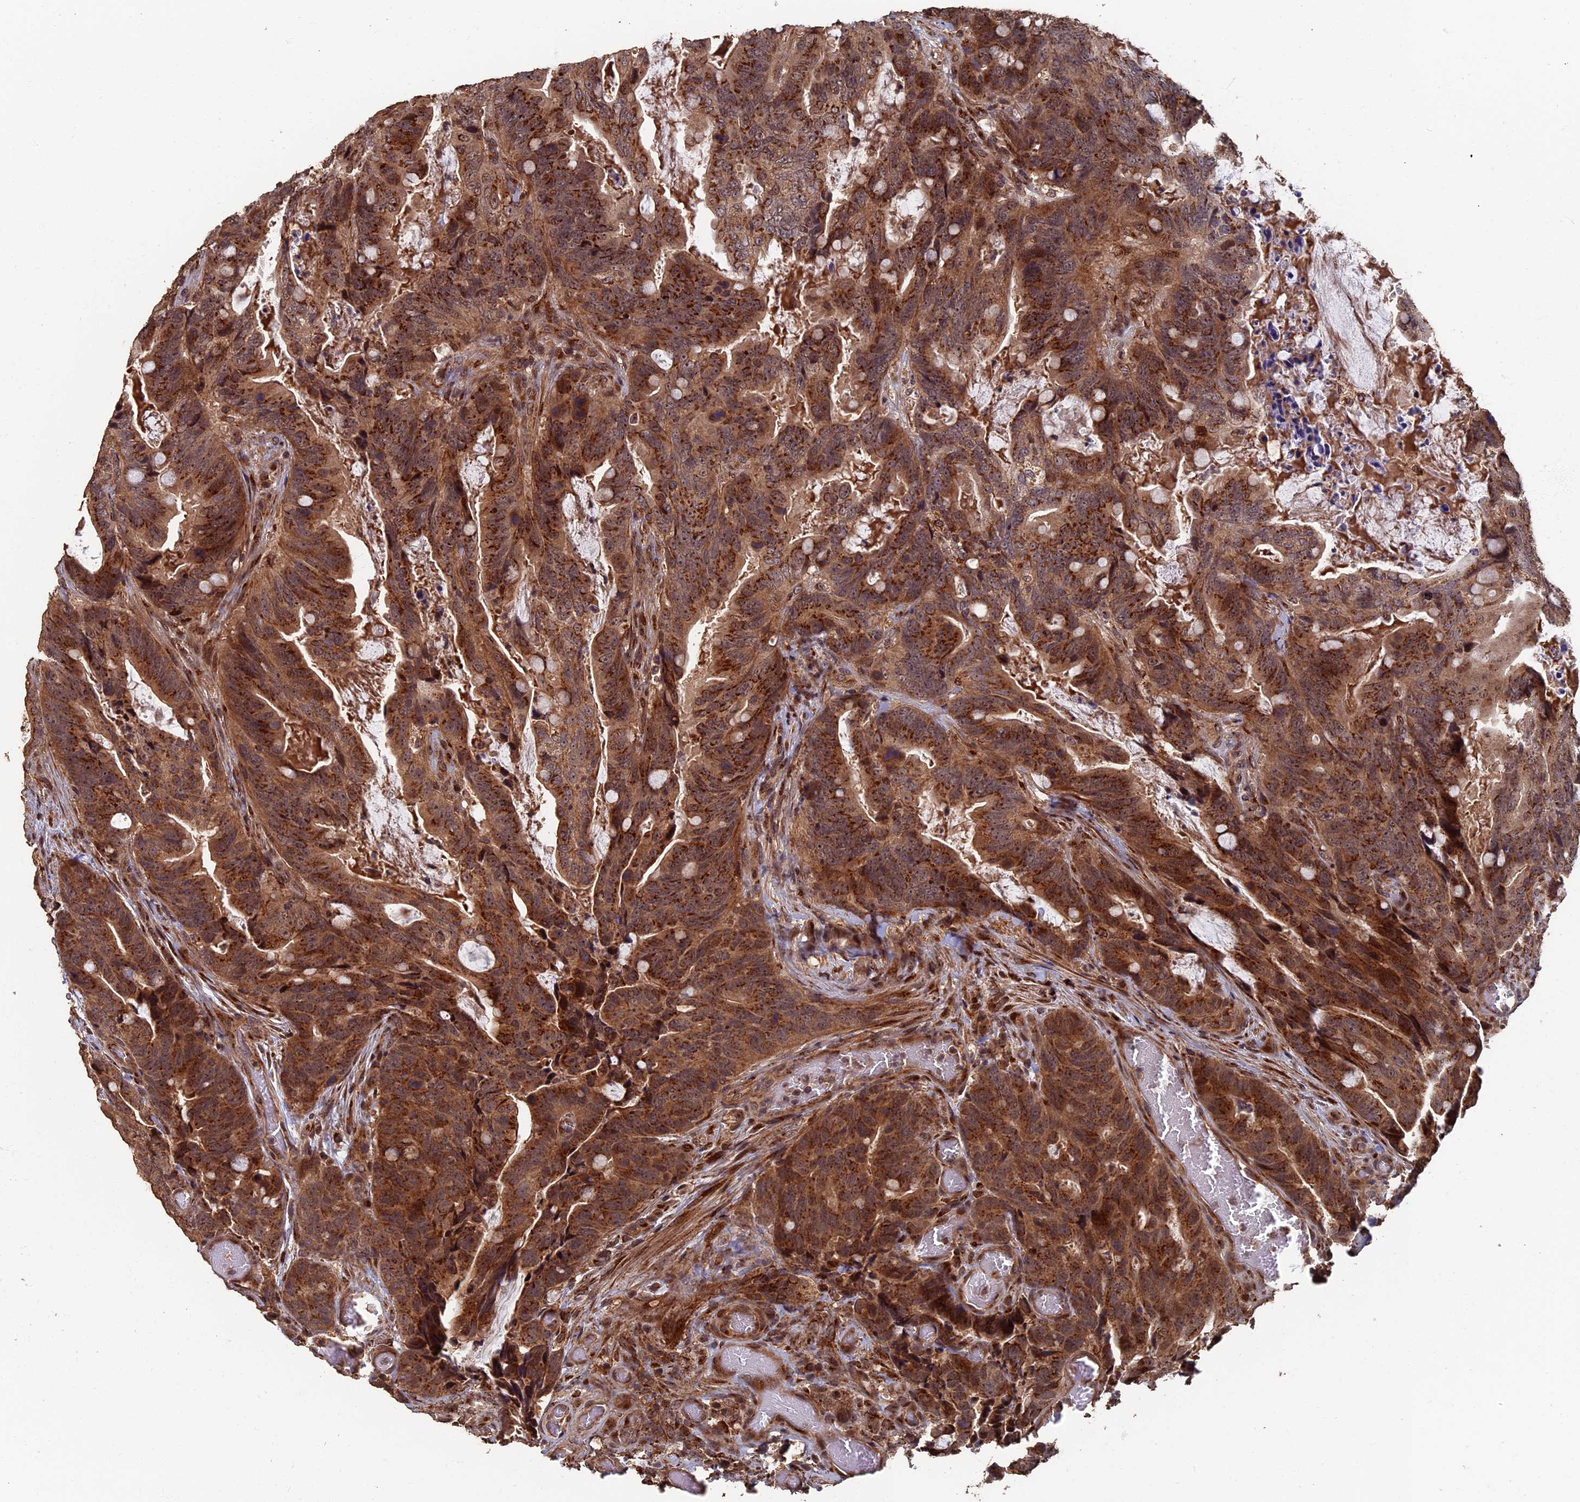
{"staining": {"intensity": "strong", "quantity": ">75%", "location": "cytoplasmic/membranous"}, "tissue": "colorectal cancer", "cell_type": "Tumor cells", "image_type": "cancer", "snomed": [{"axis": "morphology", "description": "Adenocarcinoma, NOS"}, {"axis": "topography", "description": "Colon"}], "caption": "Protein analysis of colorectal cancer tissue reveals strong cytoplasmic/membranous positivity in approximately >75% of tumor cells. (IHC, brightfield microscopy, high magnification).", "gene": "RASGRF1", "patient": {"sex": "female", "age": 82}}